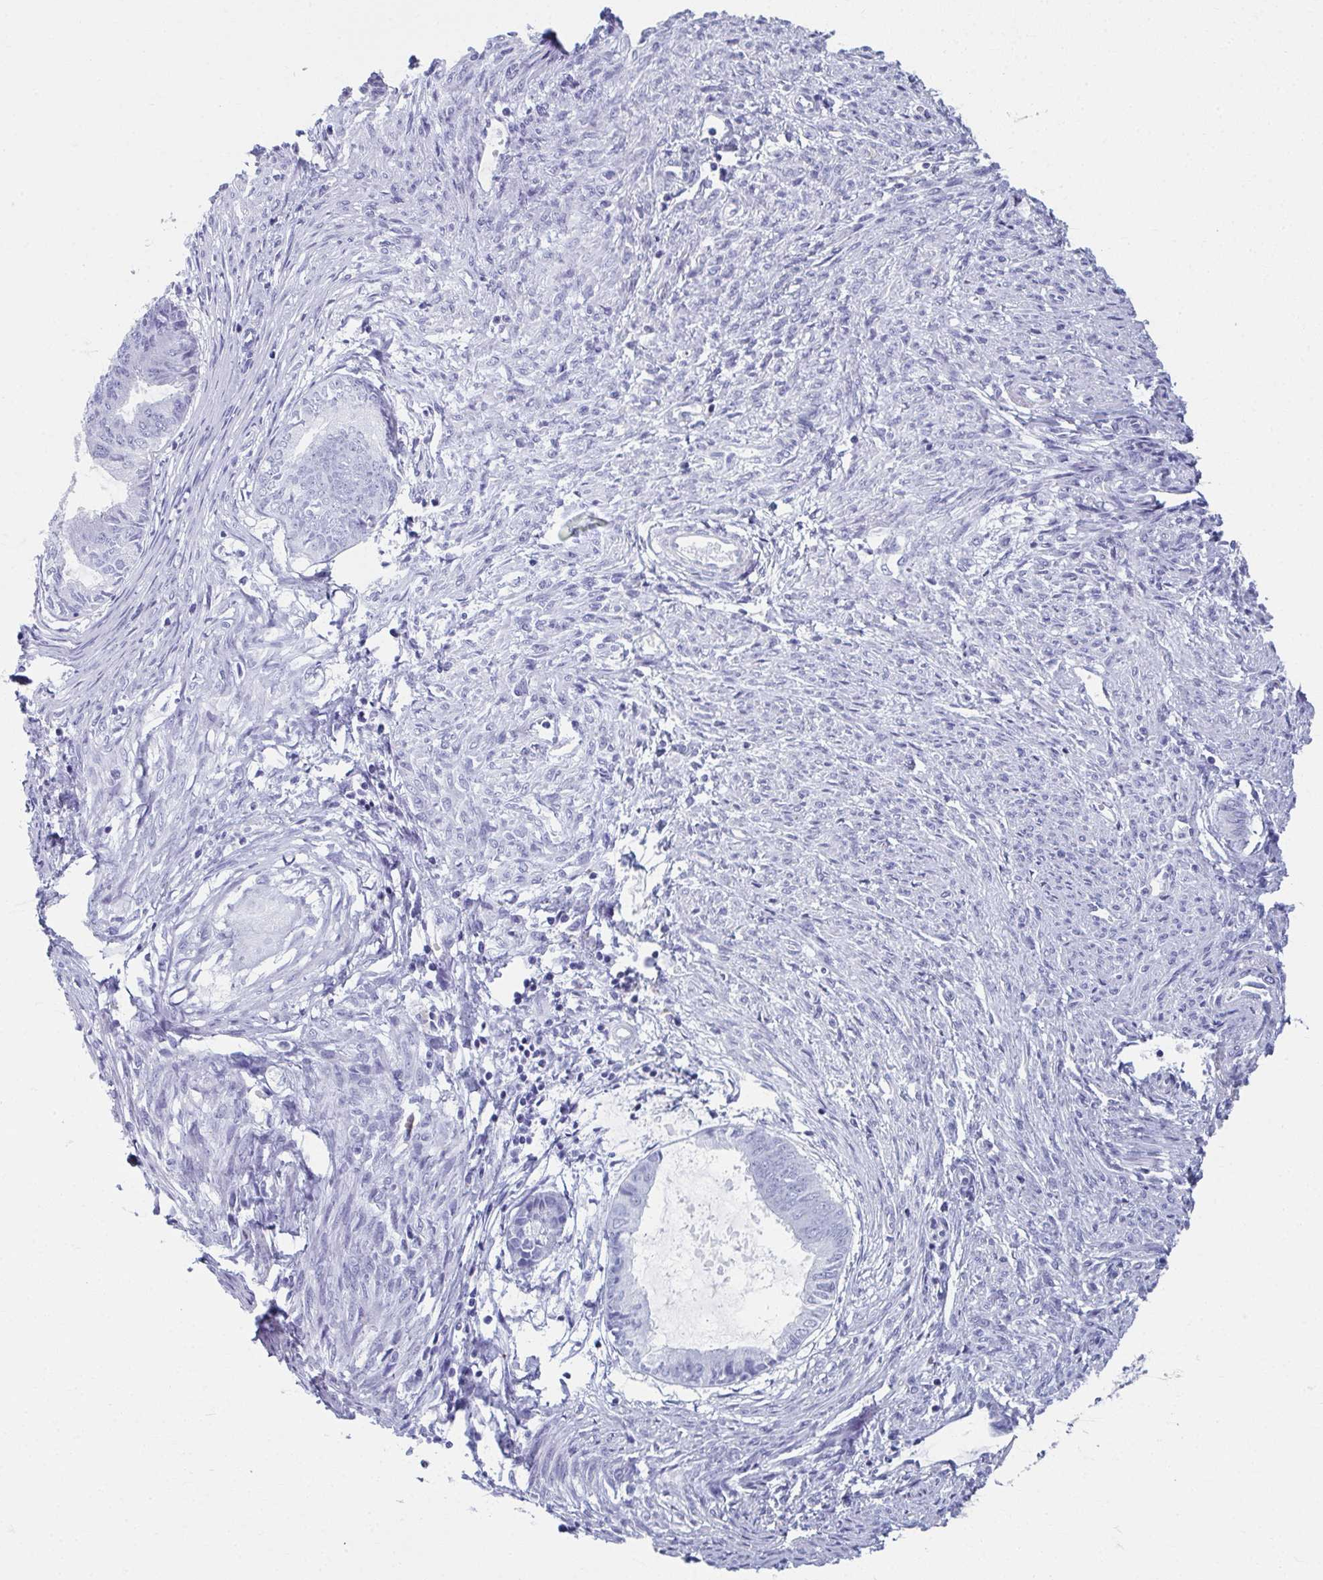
{"staining": {"intensity": "negative", "quantity": "none", "location": "none"}, "tissue": "endometrial cancer", "cell_type": "Tumor cells", "image_type": "cancer", "snomed": [{"axis": "morphology", "description": "Adenocarcinoma, NOS"}, {"axis": "topography", "description": "Endometrium"}], "caption": "There is no significant expression in tumor cells of adenocarcinoma (endometrial). Brightfield microscopy of immunohistochemistry (IHC) stained with DAB (brown) and hematoxylin (blue), captured at high magnification.", "gene": "GHRL", "patient": {"sex": "female", "age": 86}}